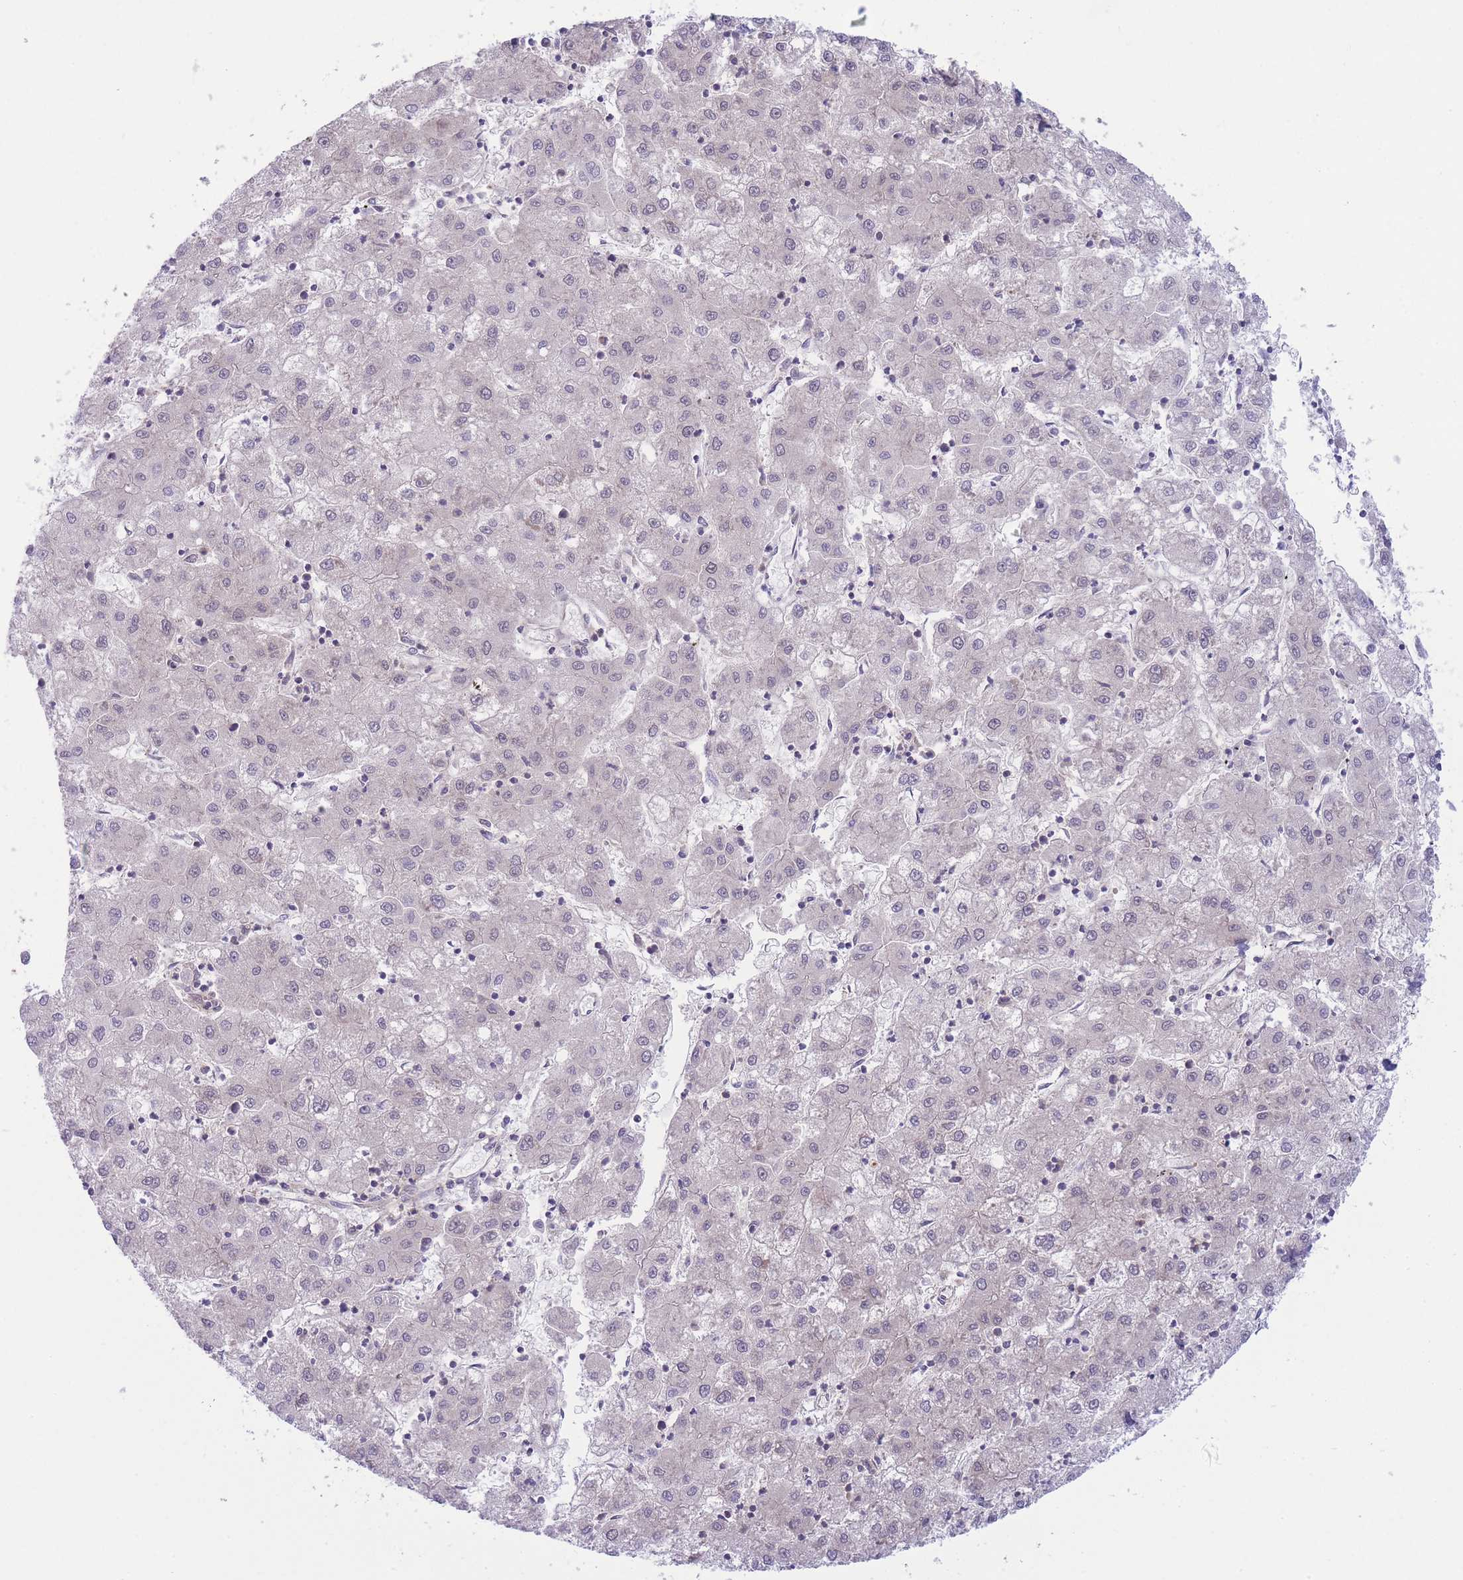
{"staining": {"intensity": "negative", "quantity": "none", "location": "none"}, "tissue": "liver cancer", "cell_type": "Tumor cells", "image_type": "cancer", "snomed": [{"axis": "morphology", "description": "Carcinoma, Hepatocellular, NOS"}, {"axis": "topography", "description": "Liver"}], "caption": "This is an immunohistochemistry micrograph of hepatocellular carcinoma (liver). There is no staining in tumor cells.", "gene": "PFDN6", "patient": {"sex": "male", "age": 72}}